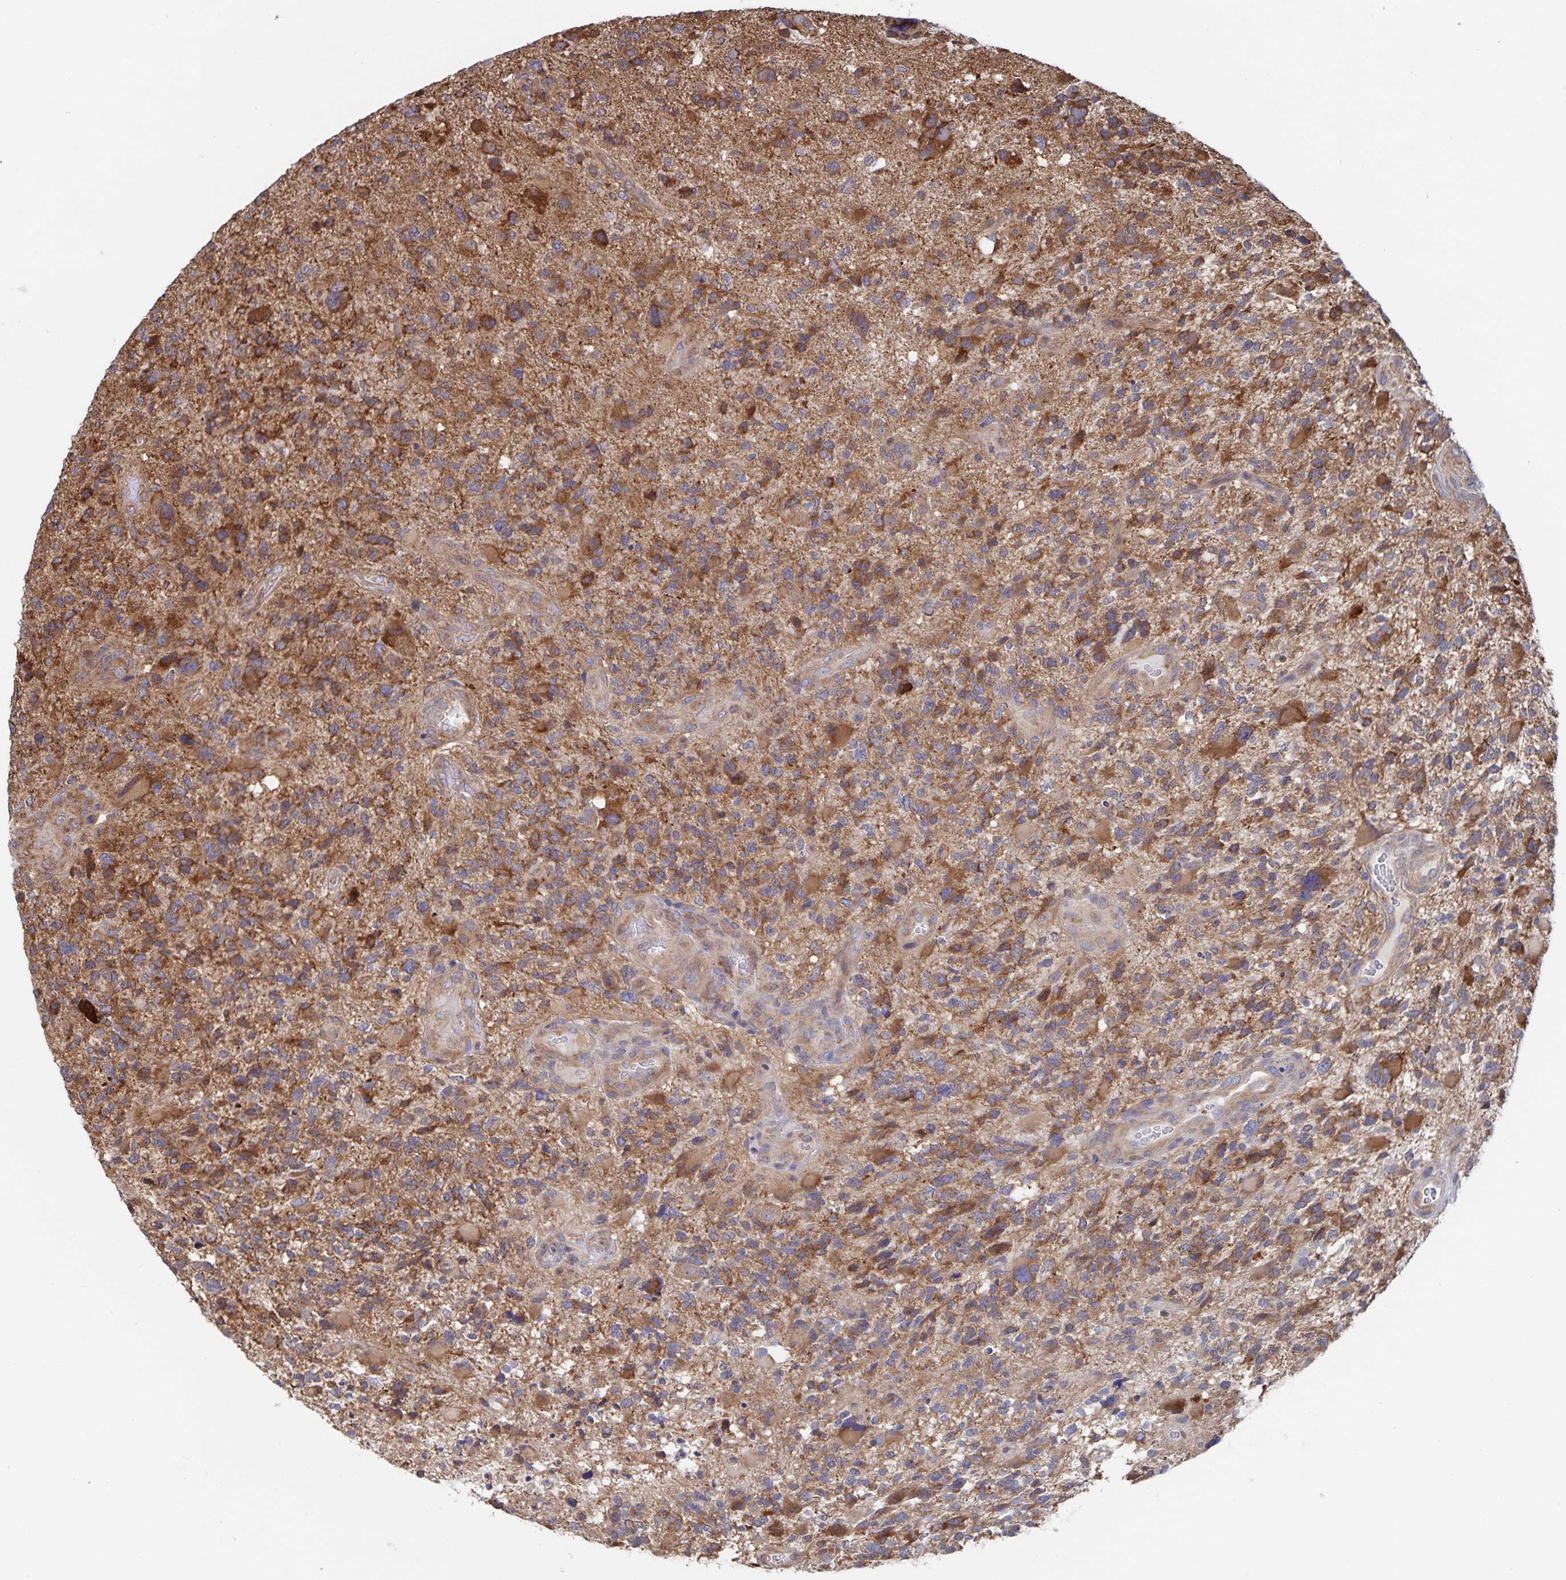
{"staining": {"intensity": "moderate", "quantity": ">75%", "location": "cytoplasmic/membranous"}, "tissue": "glioma", "cell_type": "Tumor cells", "image_type": "cancer", "snomed": [{"axis": "morphology", "description": "Glioma, malignant, High grade"}, {"axis": "topography", "description": "Brain"}], "caption": "Human malignant glioma (high-grade) stained for a protein (brown) shows moderate cytoplasmic/membranous positive expression in about >75% of tumor cells.", "gene": "ACACA", "patient": {"sex": "female", "age": 71}}